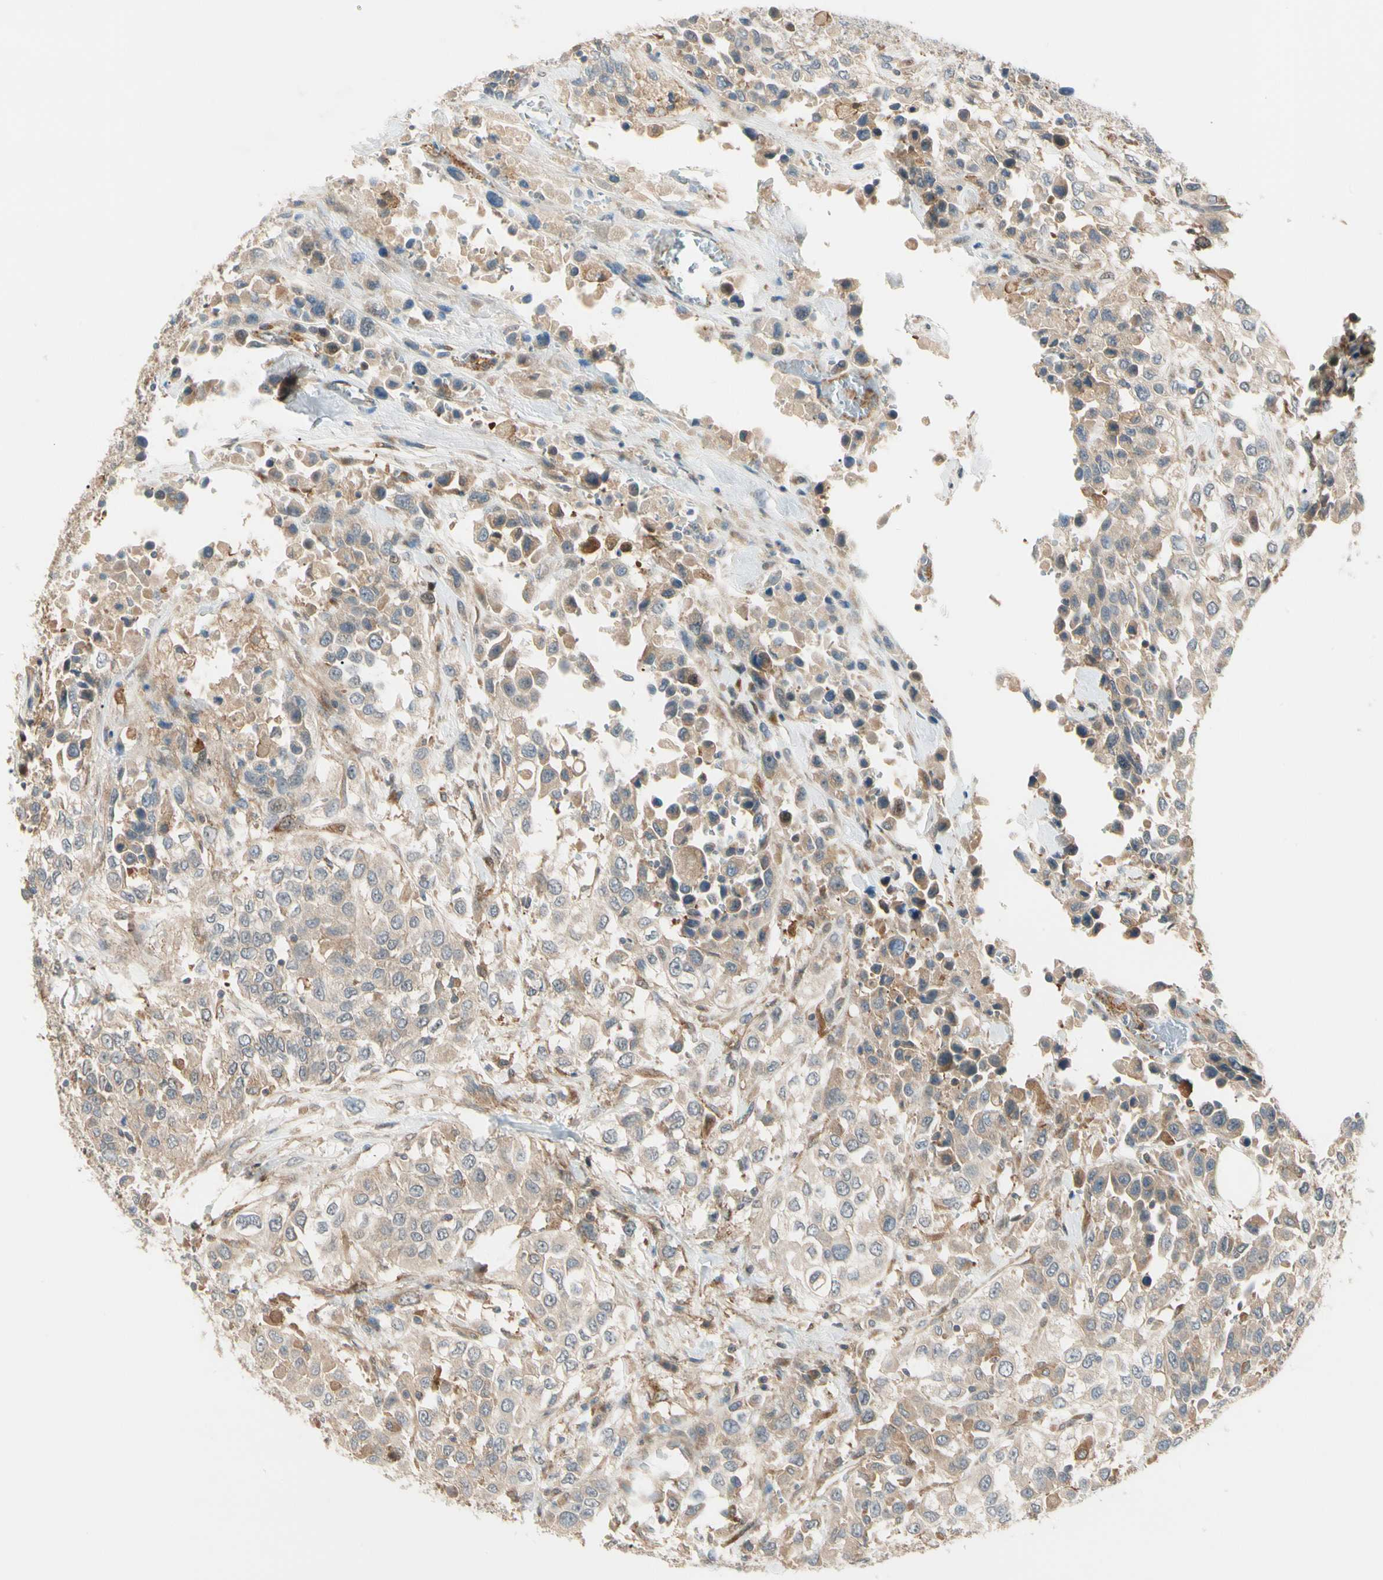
{"staining": {"intensity": "moderate", "quantity": ">75%", "location": "cytoplasmic/membranous"}, "tissue": "urothelial cancer", "cell_type": "Tumor cells", "image_type": "cancer", "snomed": [{"axis": "morphology", "description": "Urothelial carcinoma, High grade"}, {"axis": "topography", "description": "Urinary bladder"}], "caption": "Protein staining displays moderate cytoplasmic/membranous expression in approximately >75% of tumor cells in urothelial cancer.", "gene": "F2R", "patient": {"sex": "female", "age": 80}}